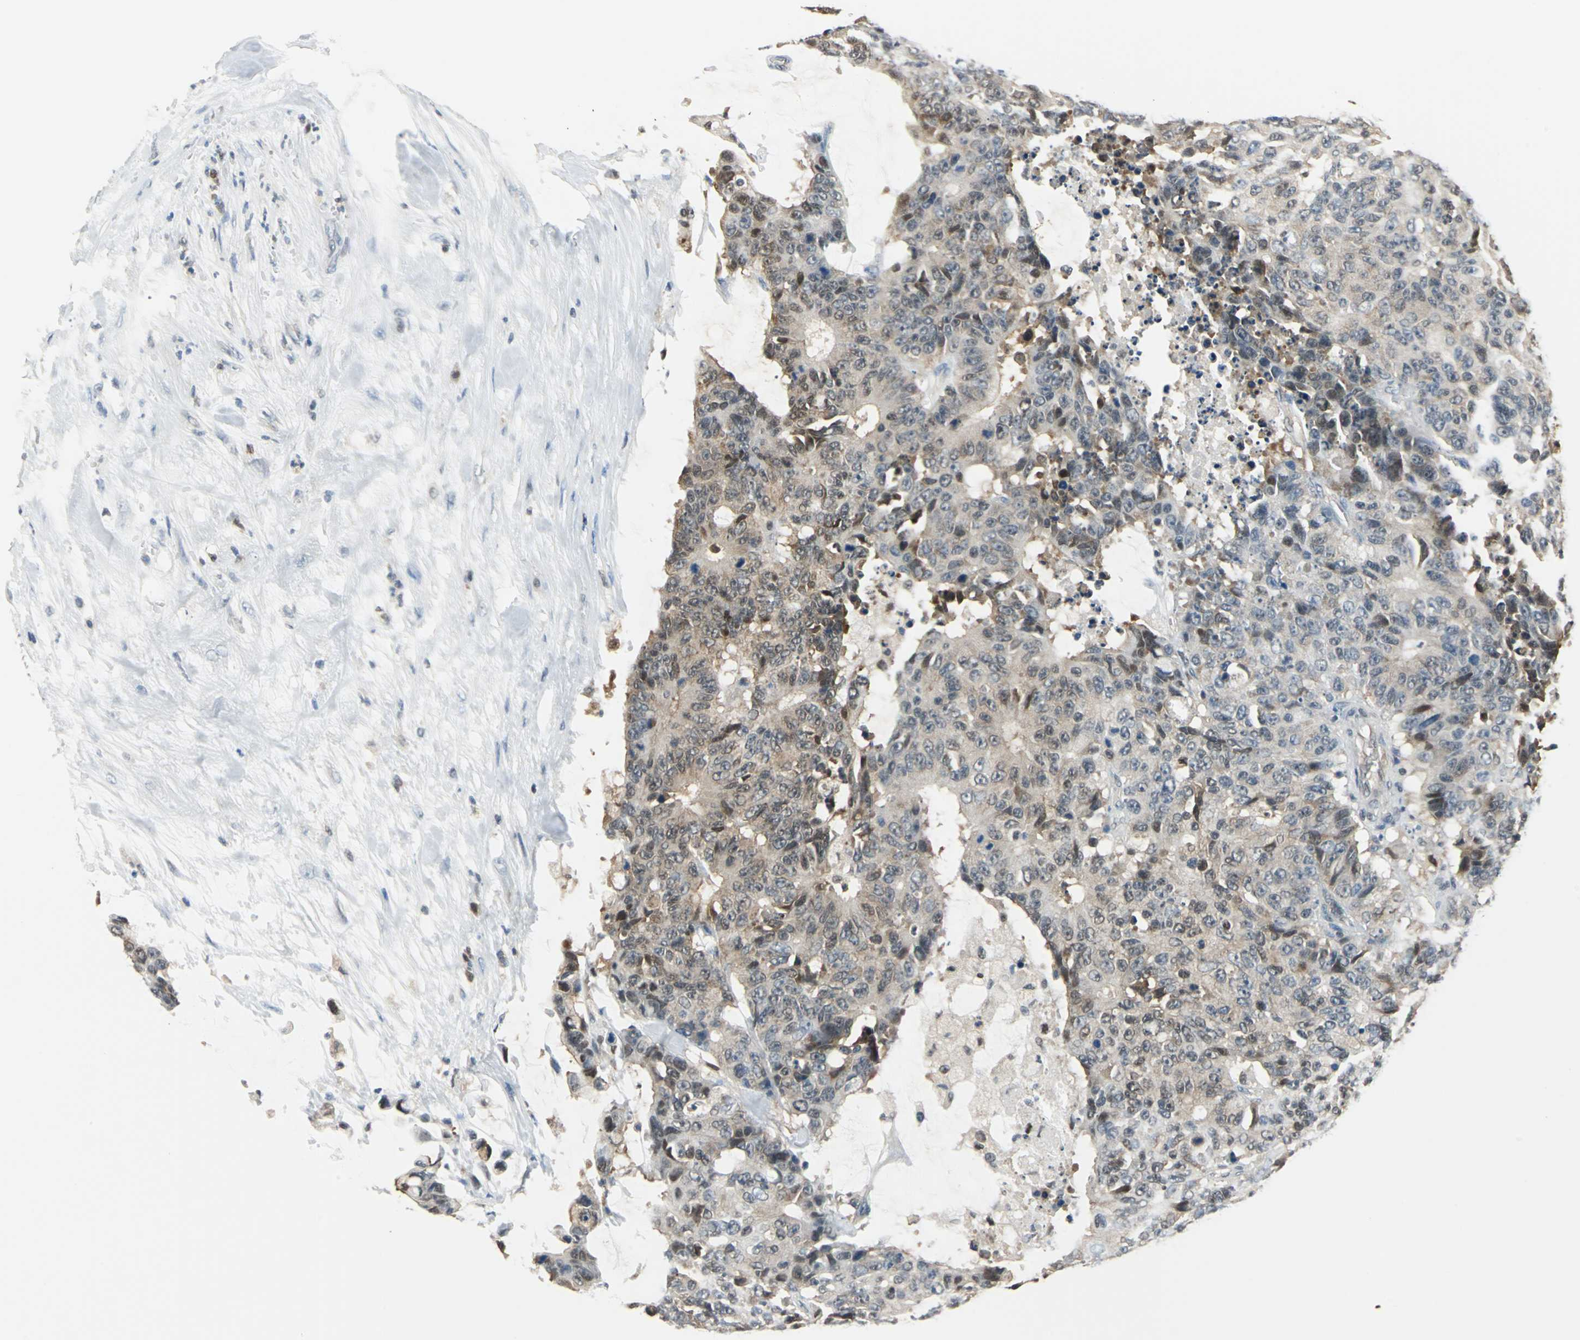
{"staining": {"intensity": "moderate", "quantity": ">75%", "location": "cytoplasmic/membranous"}, "tissue": "colorectal cancer", "cell_type": "Tumor cells", "image_type": "cancer", "snomed": [{"axis": "morphology", "description": "Adenocarcinoma, NOS"}, {"axis": "topography", "description": "Colon"}], "caption": "There is medium levels of moderate cytoplasmic/membranous expression in tumor cells of colorectal cancer, as demonstrated by immunohistochemical staining (brown color).", "gene": "PSME1", "patient": {"sex": "female", "age": 86}}